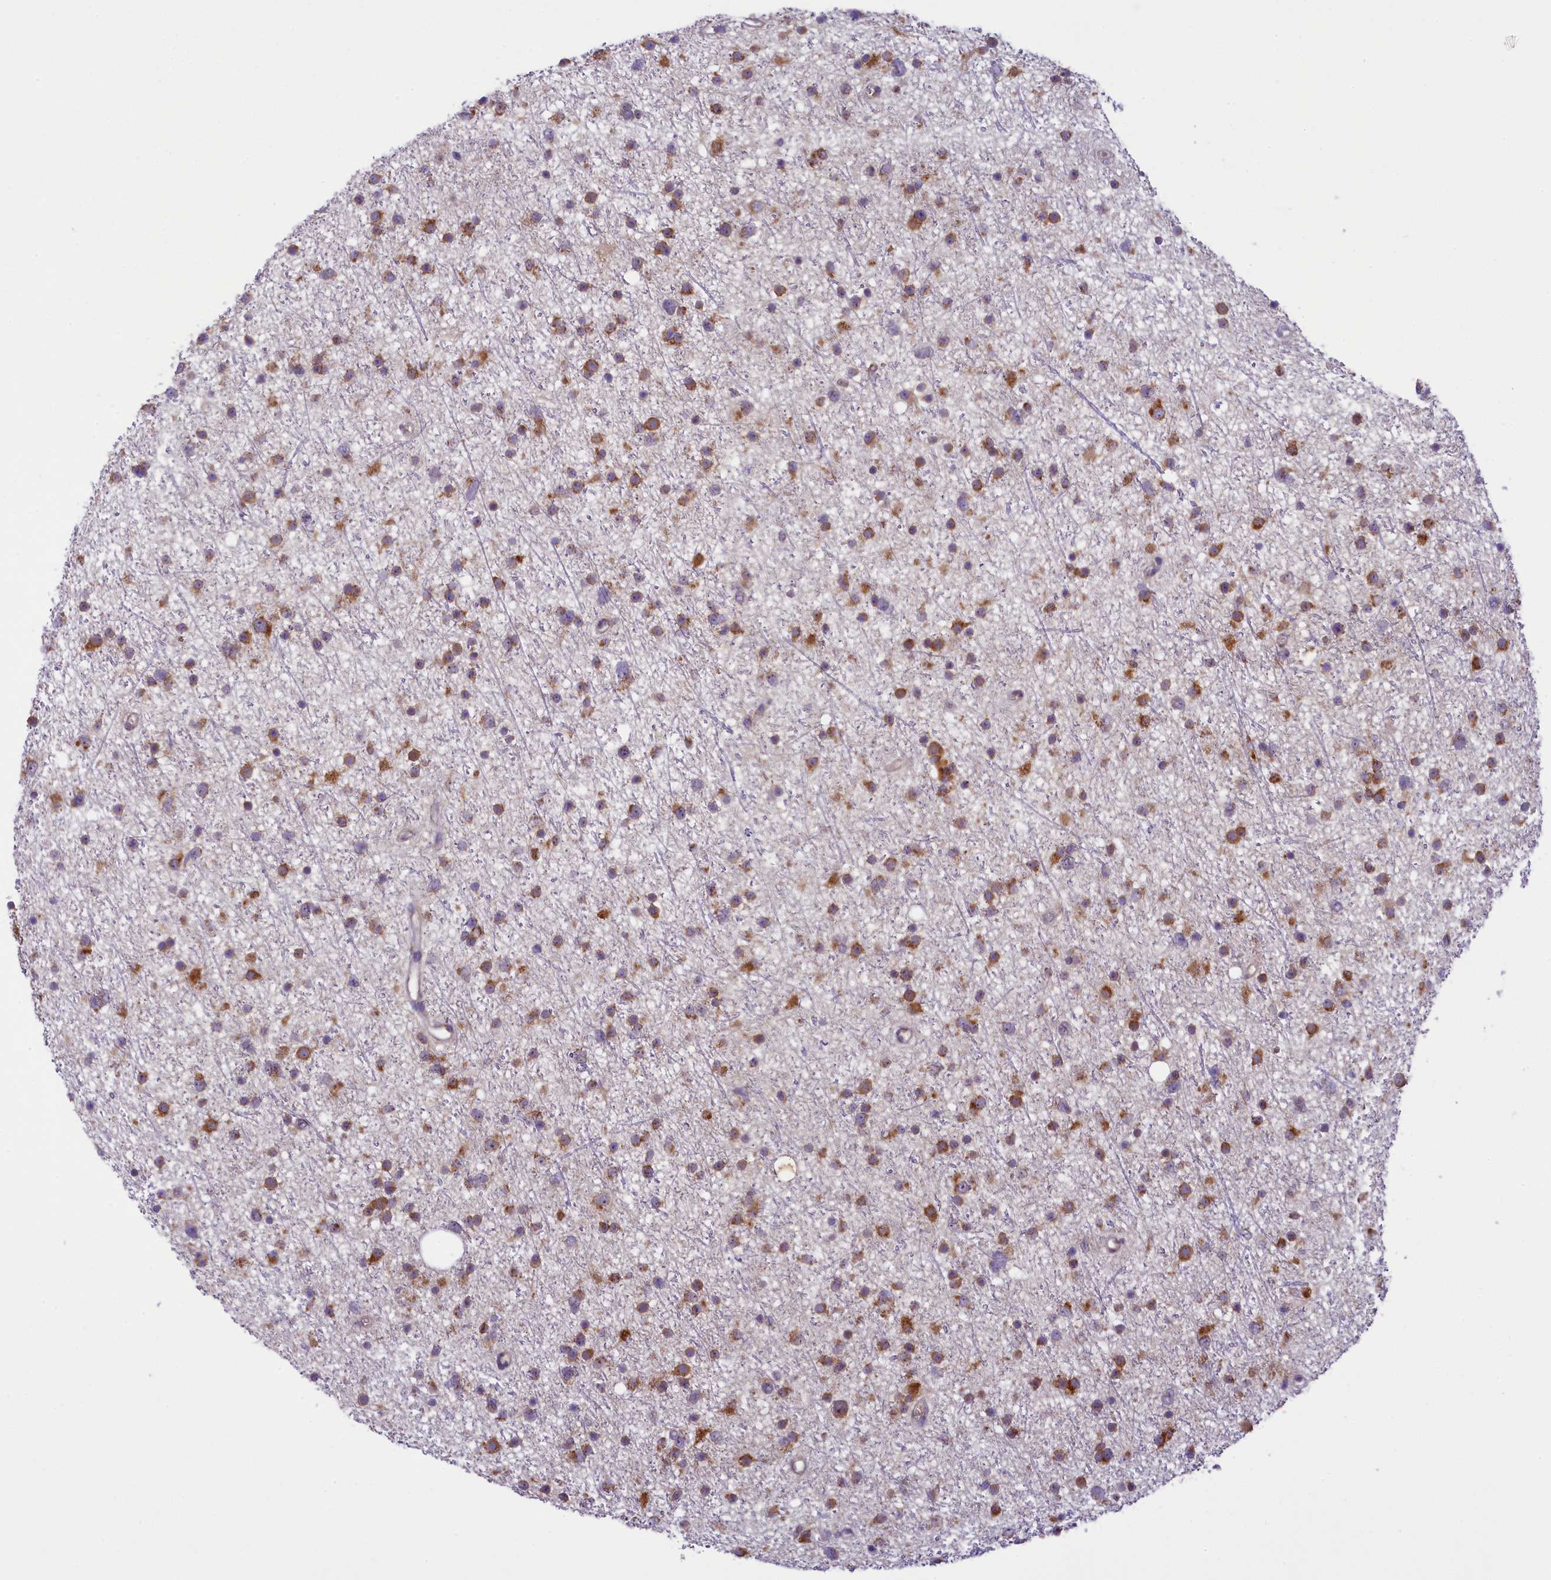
{"staining": {"intensity": "strong", "quantity": "25%-75%", "location": "cytoplasmic/membranous"}, "tissue": "glioma", "cell_type": "Tumor cells", "image_type": "cancer", "snomed": [{"axis": "morphology", "description": "Glioma, malignant, Low grade"}, {"axis": "topography", "description": "Cerebral cortex"}], "caption": "About 25%-75% of tumor cells in human malignant low-grade glioma show strong cytoplasmic/membranous protein positivity as visualized by brown immunohistochemical staining.", "gene": "LARP4", "patient": {"sex": "female", "age": 39}}